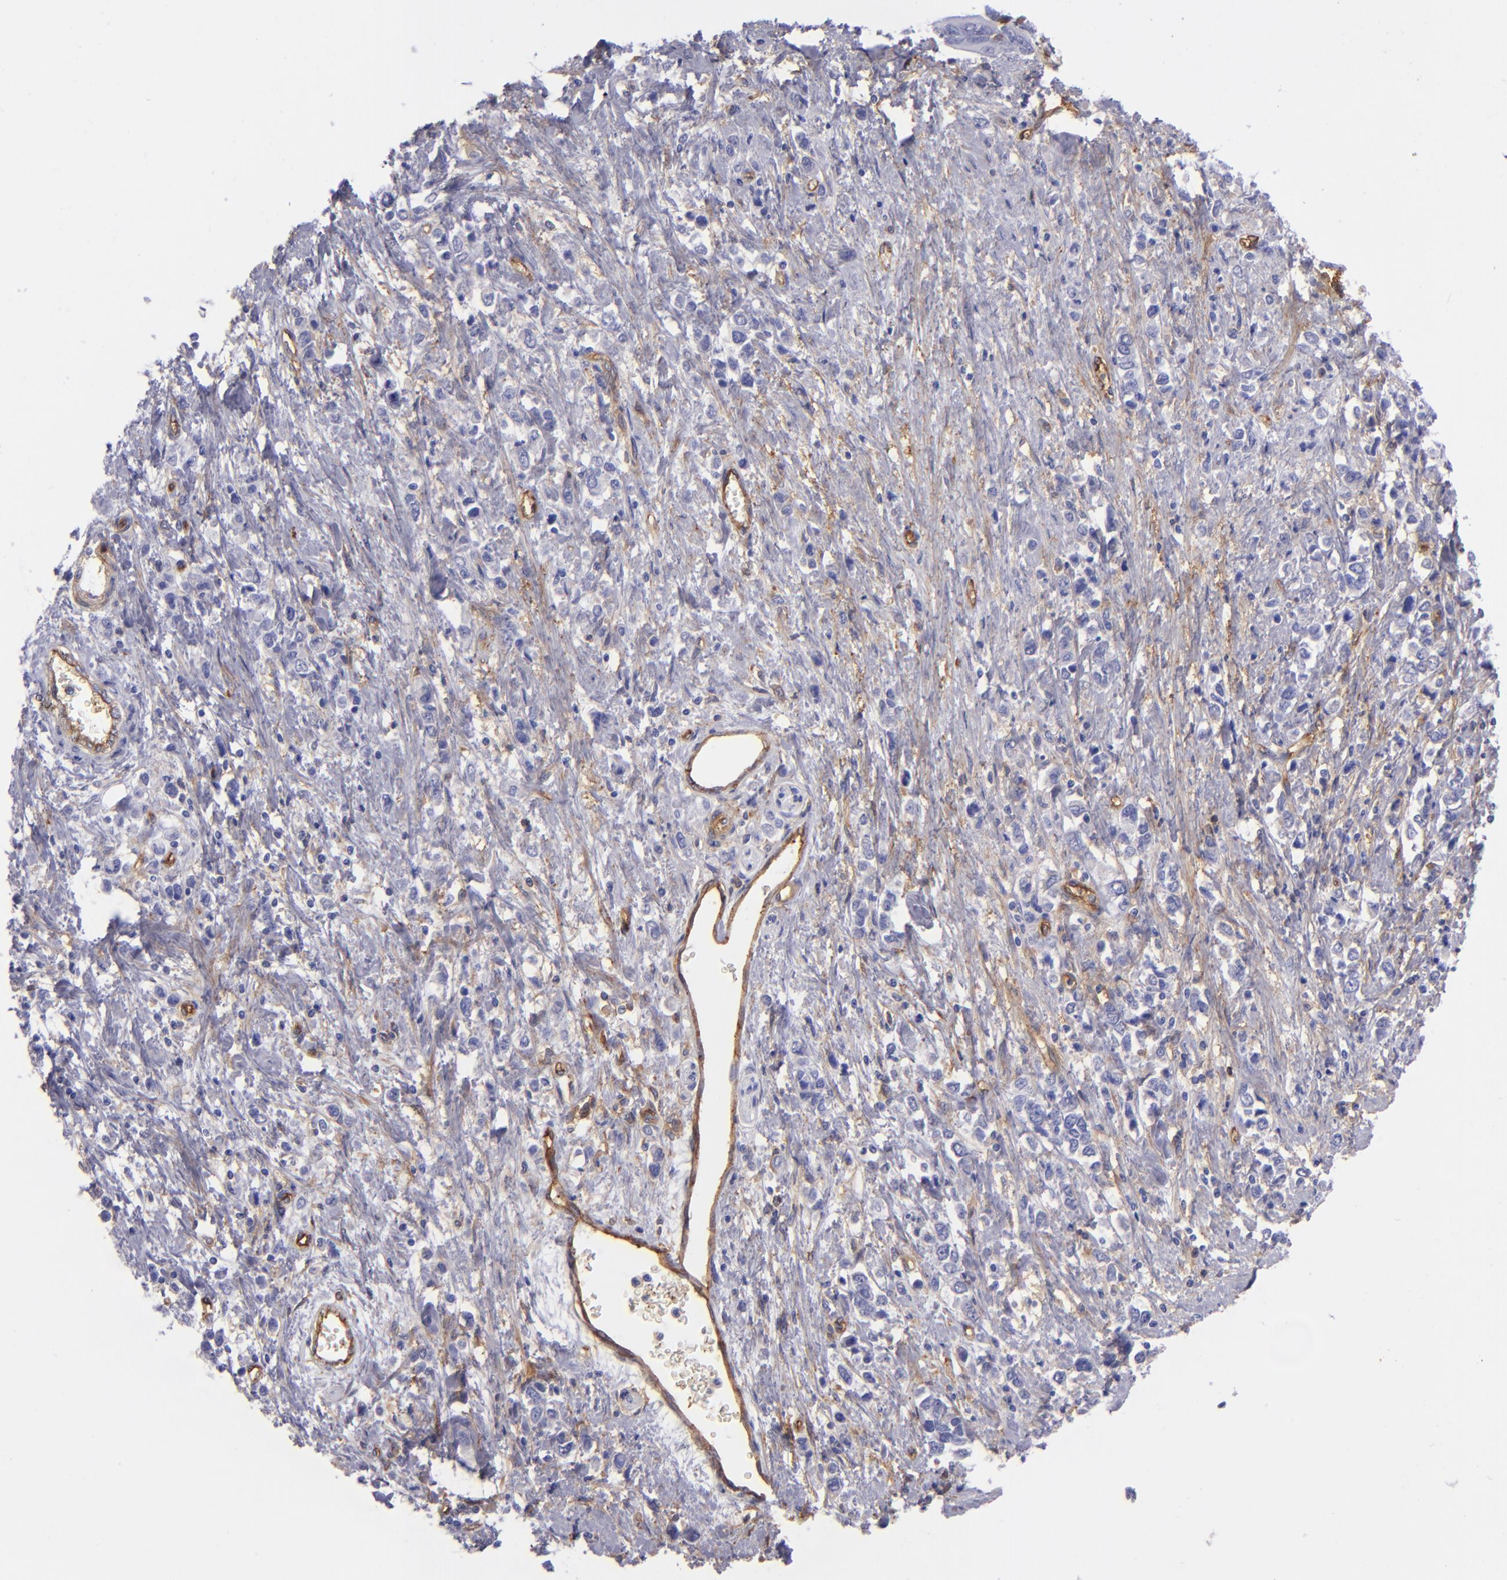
{"staining": {"intensity": "negative", "quantity": "none", "location": "none"}, "tissue": "stomach cancer", "cell_type": "Tumor cells", "image_type": "cancer", "snomed": [{"axis": "morphology", "description": "Adenocarcinoma, NOS"}, {"axis": "topography", "description": "Stomach, upper"}], "caption": "A photomicrograph of human stomach cancer is negative for staining in tumor cells.", "gene": "ENTPD1", "patient": {"sex": "male", "age": 76}}